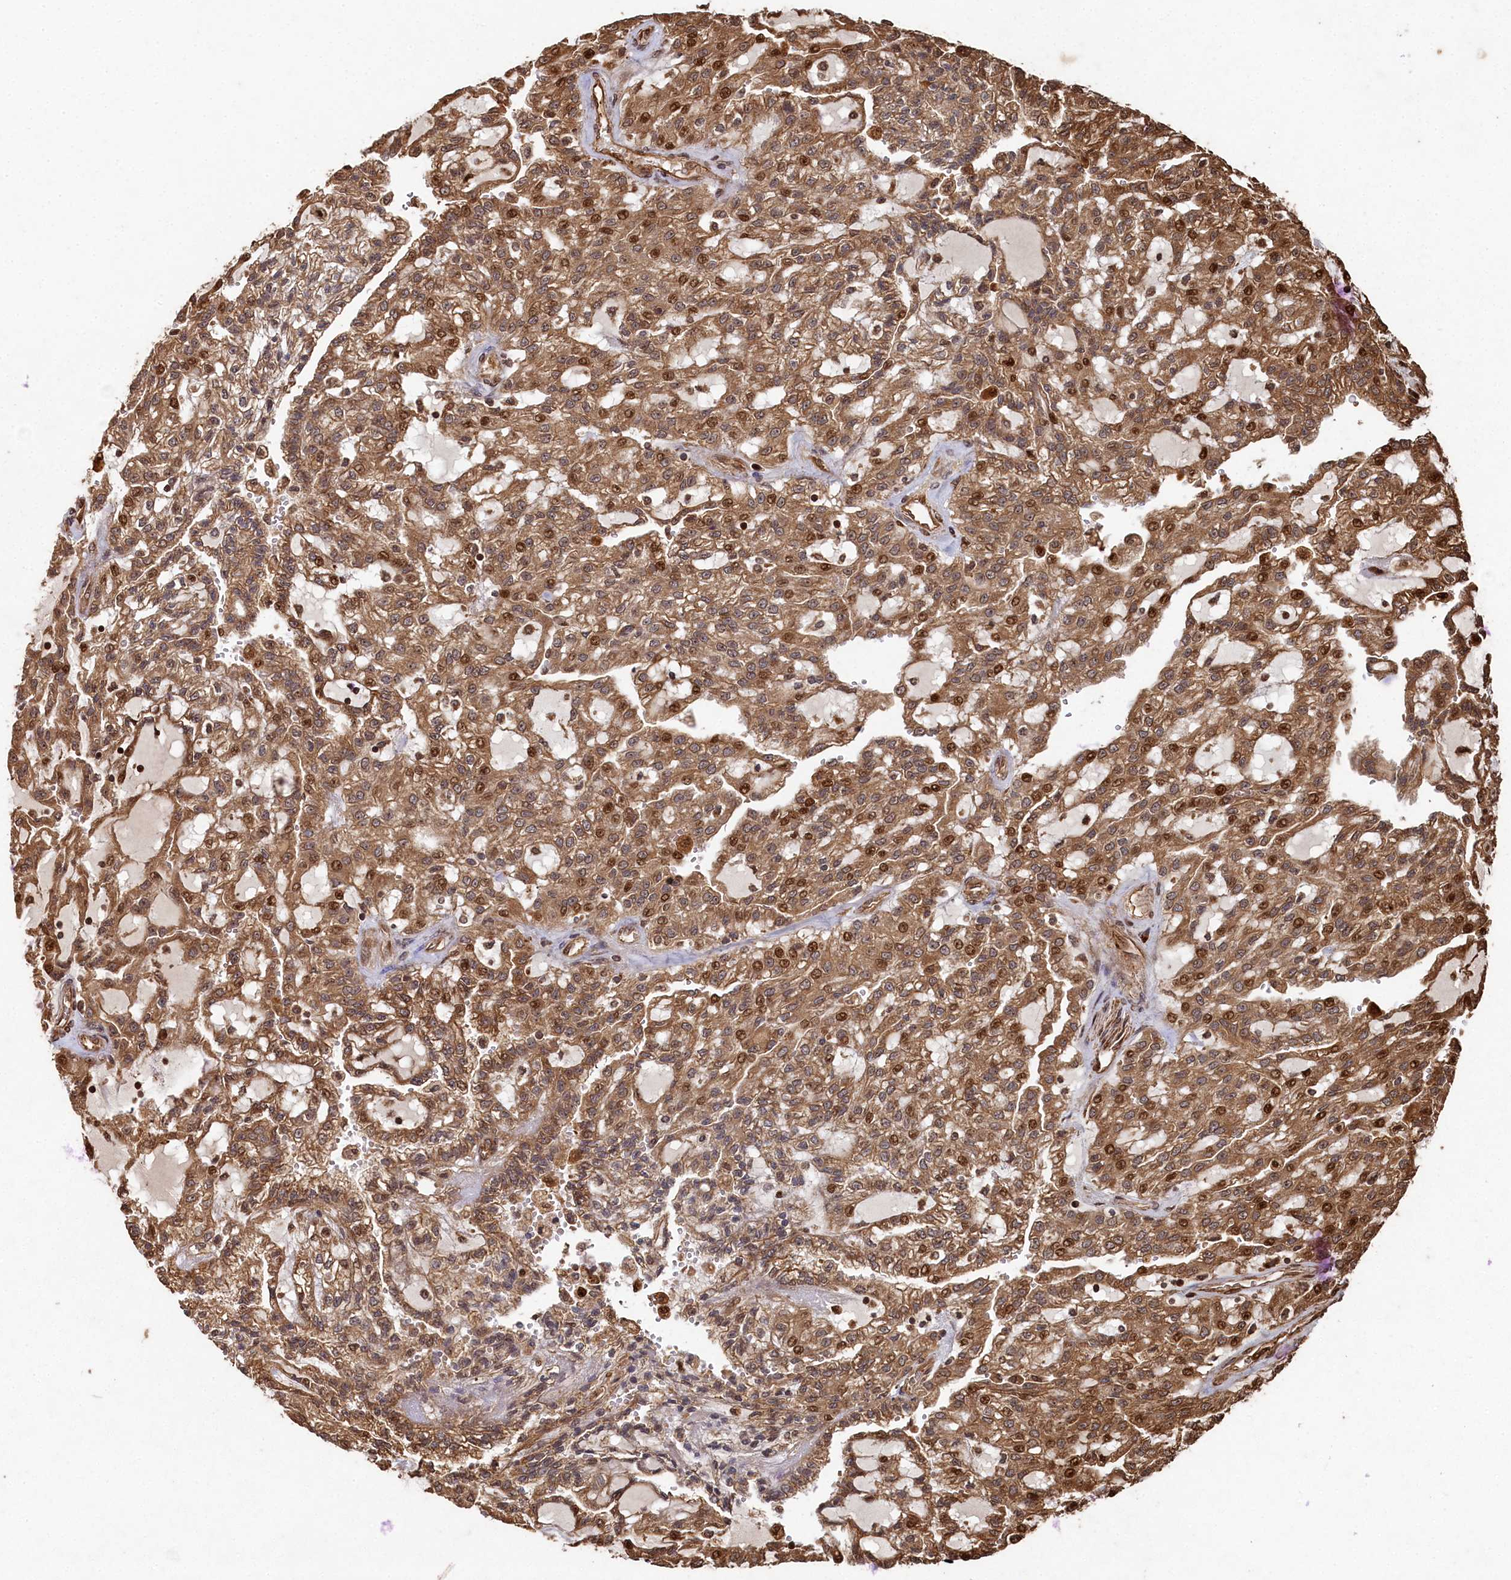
{"staining": {"intensity": "moderate", "quantity": ">75%", "location": "cytoplasmic/membranous,nuclear"}, "tissue": "renal cancer", "cell_type": "Tumor cells", "image_type": "cancer", "snomed": [{"axis": "morphology", "description": "Adenocarcinoma, NOS"}, {"axis": "topography", "description": "Kidney"}], "caption": "Moderate cytoplasmic/membranous and nuclear expression for a protein is identified in approximately >75% of tumor cells of renal cancer using immunohistochemistry.", "gene": "PIGN", "patient": {"sex": "male", "age": 63}}